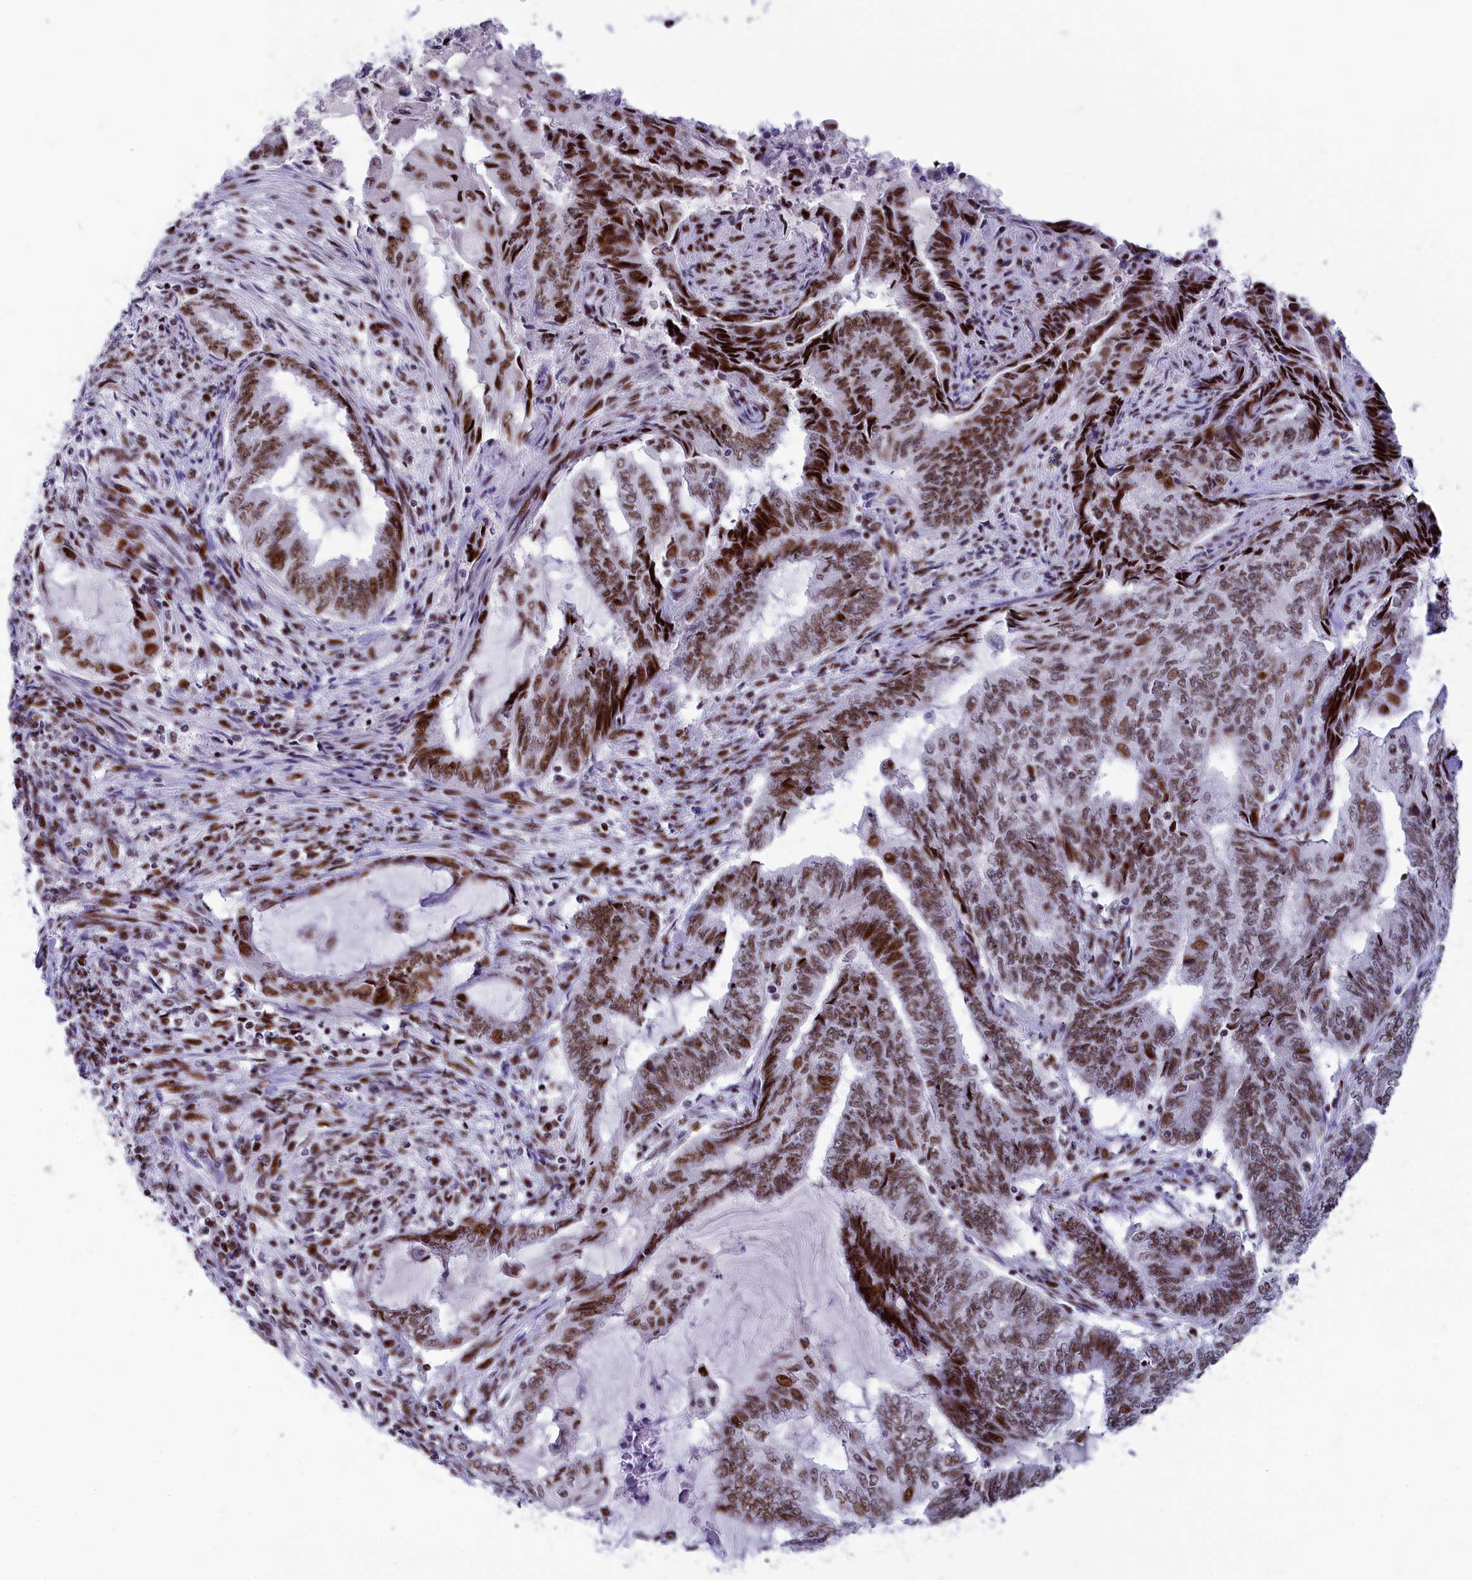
{"staining": {"intensity": "moderate", "quantity": ">75%", "location": "nuclear"}, "tissue": "endometrial cancer", "cell_type": "Tumor cells", "image_type": "cancer", "snomed": [{"axis": "morphology", "description": "Adenocarcinoma, NOS"}, {"axis": "topography", "description": "Uterus"}, {"axis": "topography", "description": "Endometrium"}], "caption": "Endometrial adenocarcinoma stained with a brown dye exhibits moderate nuclear positive expression in approximately >75% of tumor cells.", "gene": "NSA2", "patient": {"sex": "female", "age": 70}}